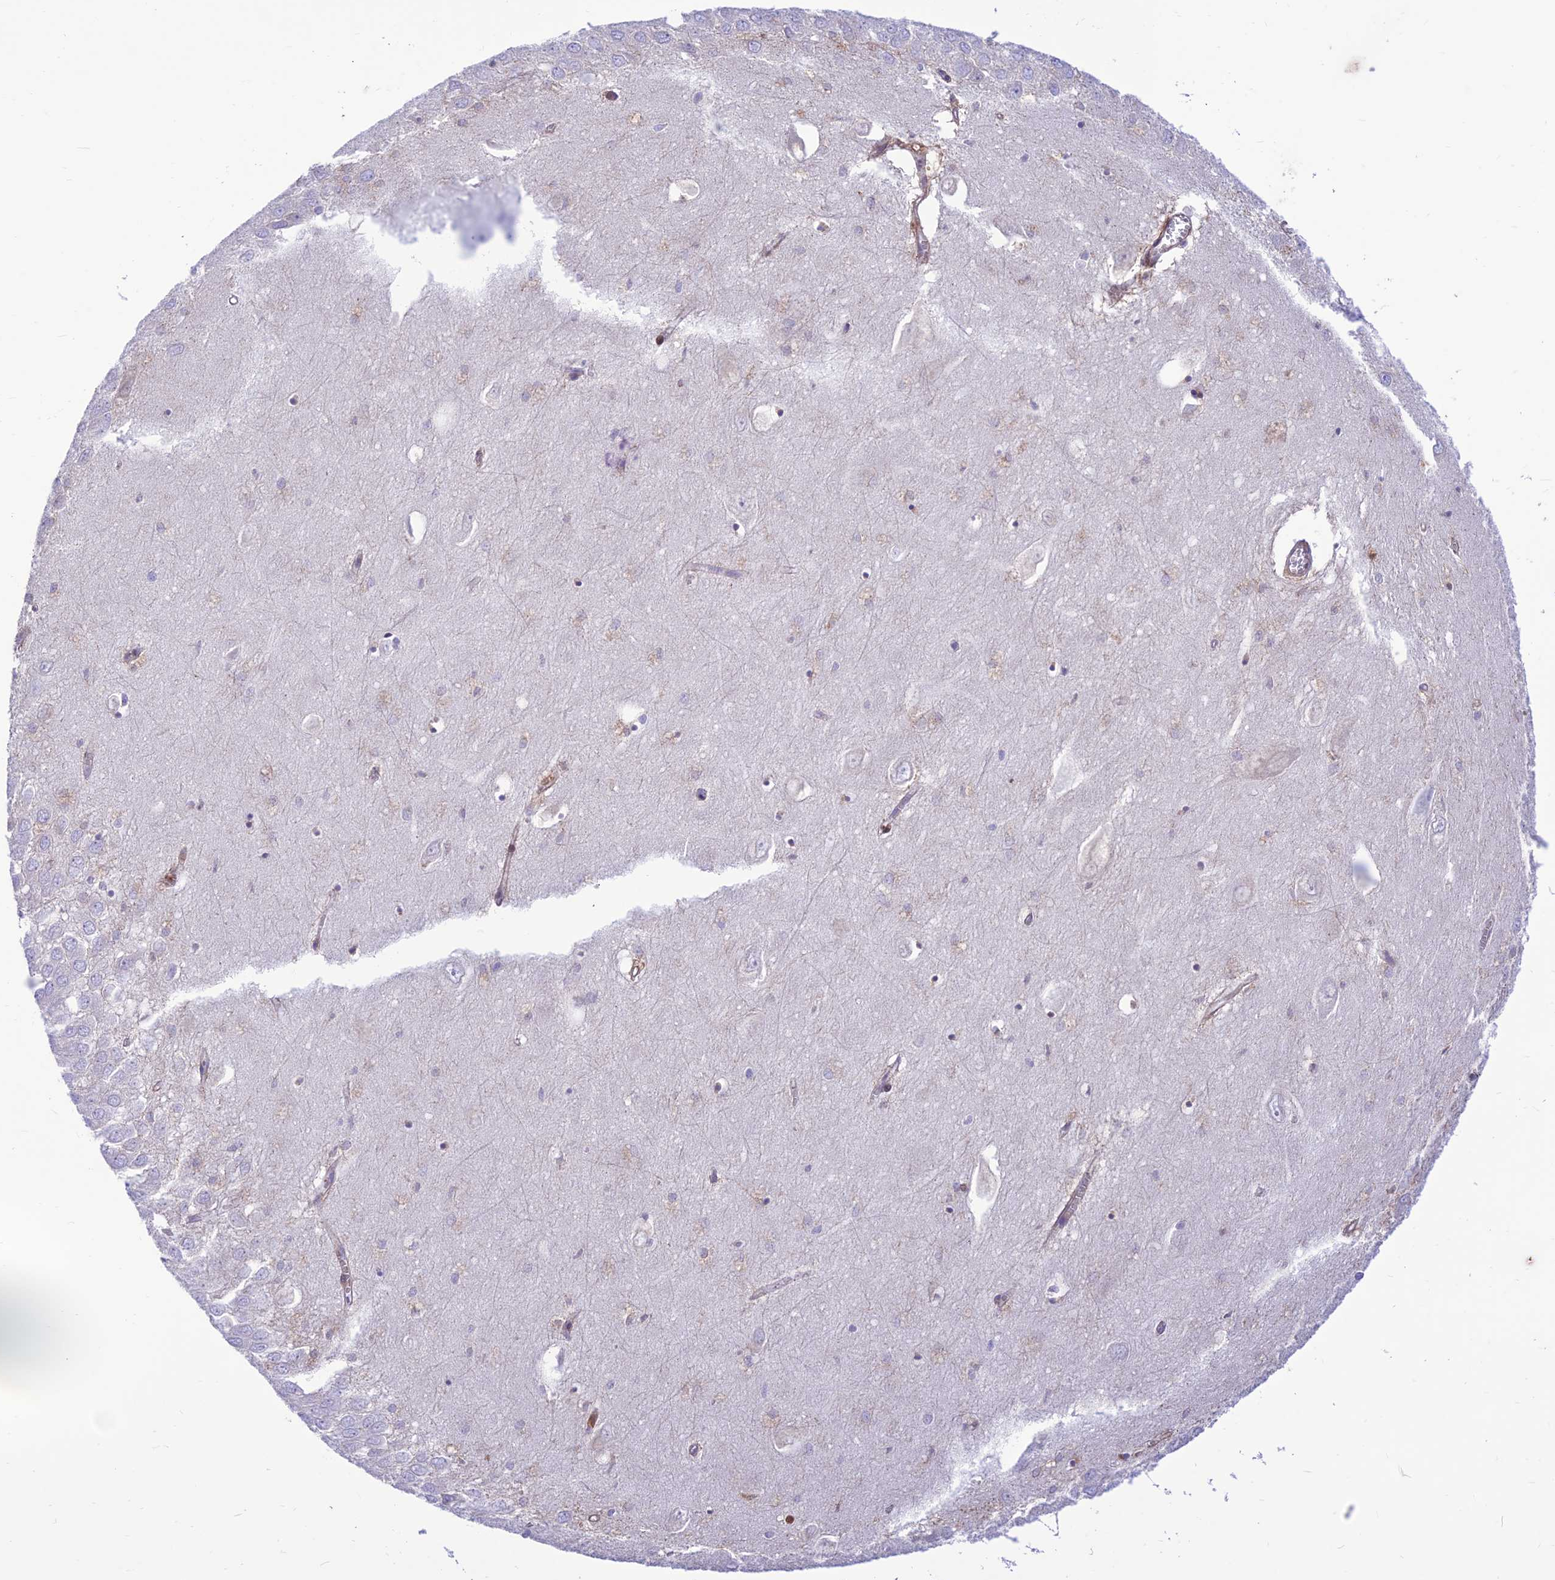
{"staining": {"intensity": "negative", "quantity": "none", "location": "none"}, "tissue": "hippocampus", "cell_type": "Glial cells", "image_type": "normal", "snomed": [{"axis": "morphology", "description": "Normal tissue, NOS"}, {"axis": "topography", "description": "Hippocampus"}], "caption": "Immunohistochemical staining of benign hippocampus reveals no significant expression in glial cells. (DAB IHC visualized using brightfield microscopy, high magnification).", "gene": "FAM186B", "patient": {"sex": "female", "age": 64}}